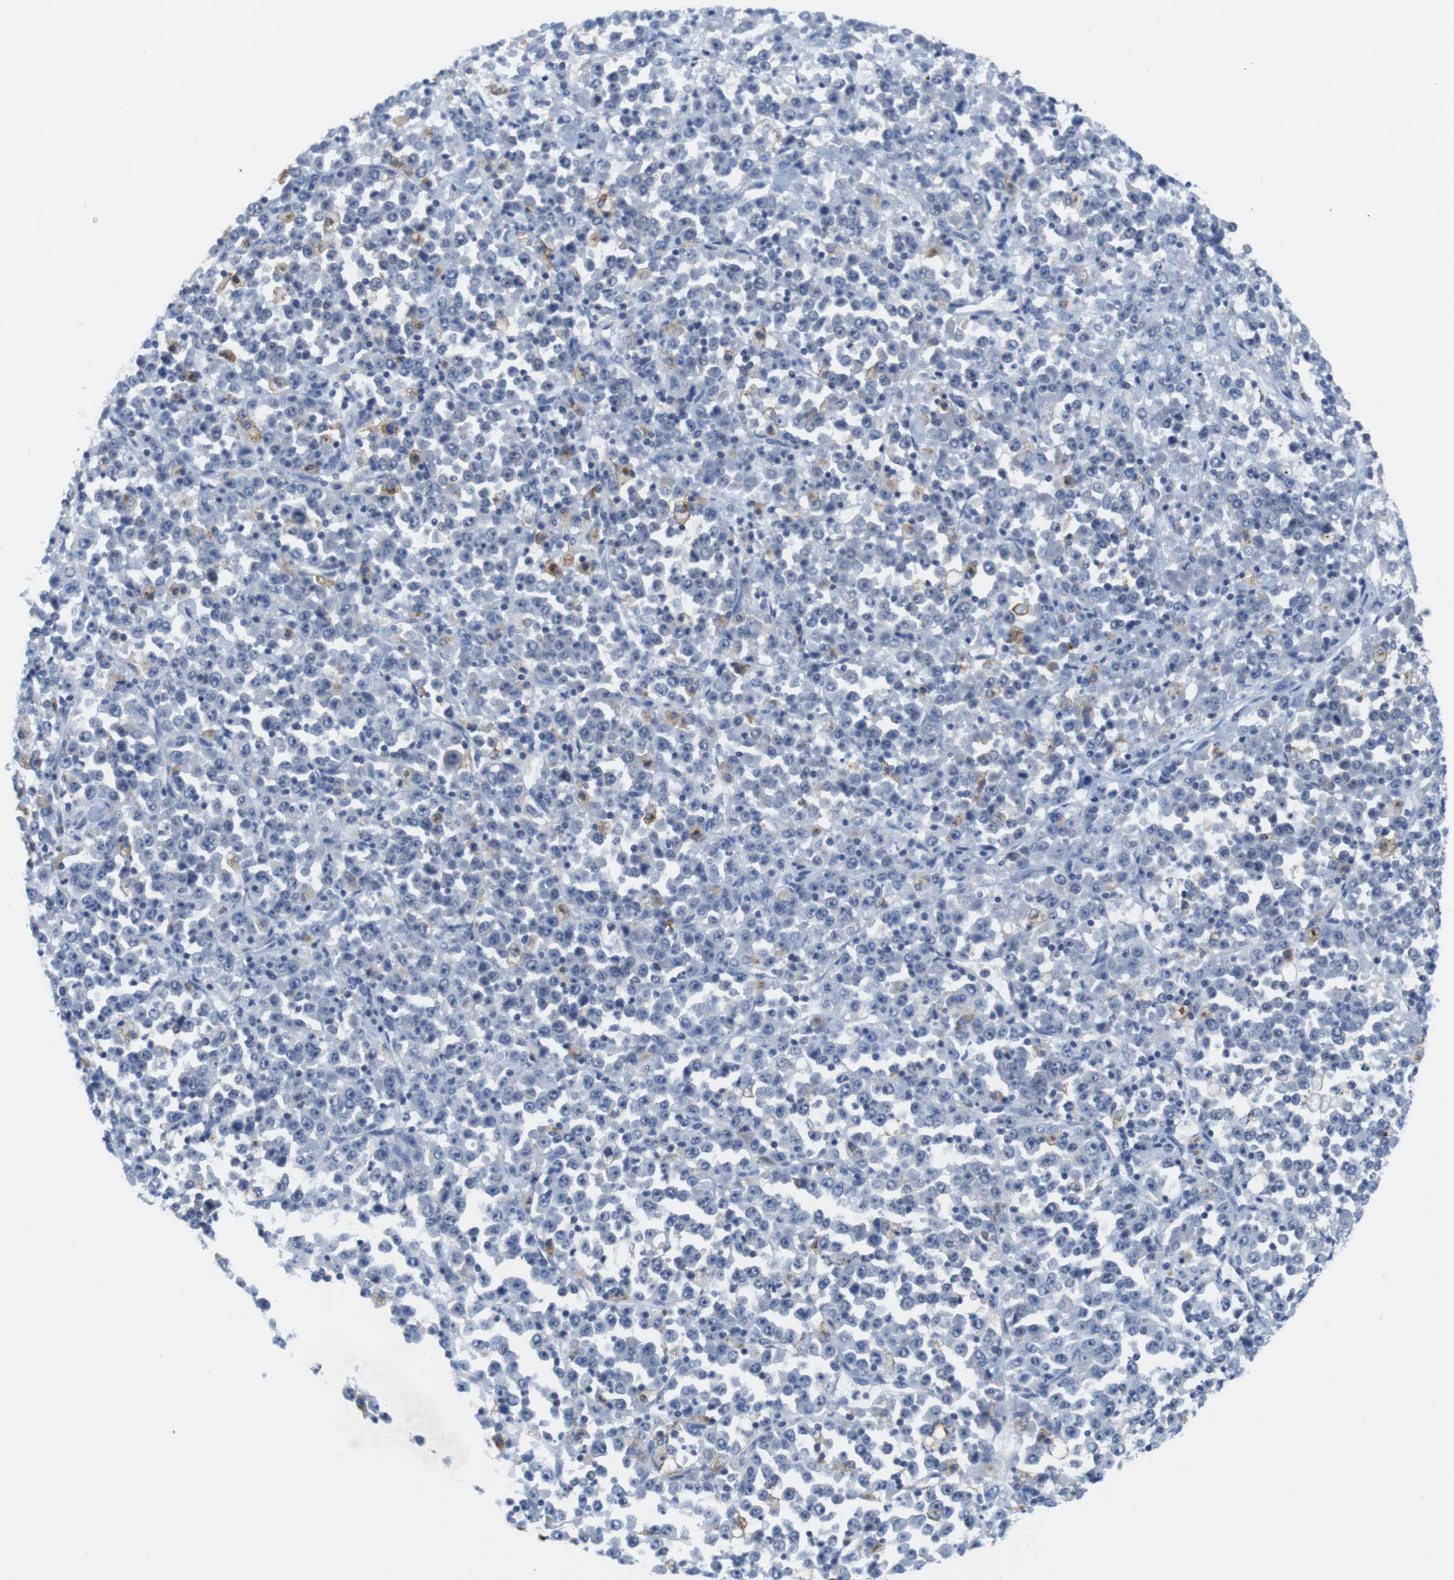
{"staining": {"intensity": "negative", "quantity": "none", "location": "none"}, "tissue": "stomach cancer", "cell_type": "Tumor cells", "image_type": "cancer", "snomed": [{"axis": "morphology", "description": "Normal tissue, NOS"}, {"axis": "morphology", "description": "Adenocarcinoma, NOS"}, {"axis": "topography", "description": "Stomach, upper"}, {"axis": "topography", "description": "Stomach"}], "caption": "Immunohistochemical staining of human stomach cancer (adenocarcinoma) demonstrates no significant positivity in tumor cells.", "gene": "CNGA2", "patient": {"sex": "male", "age": 59}}